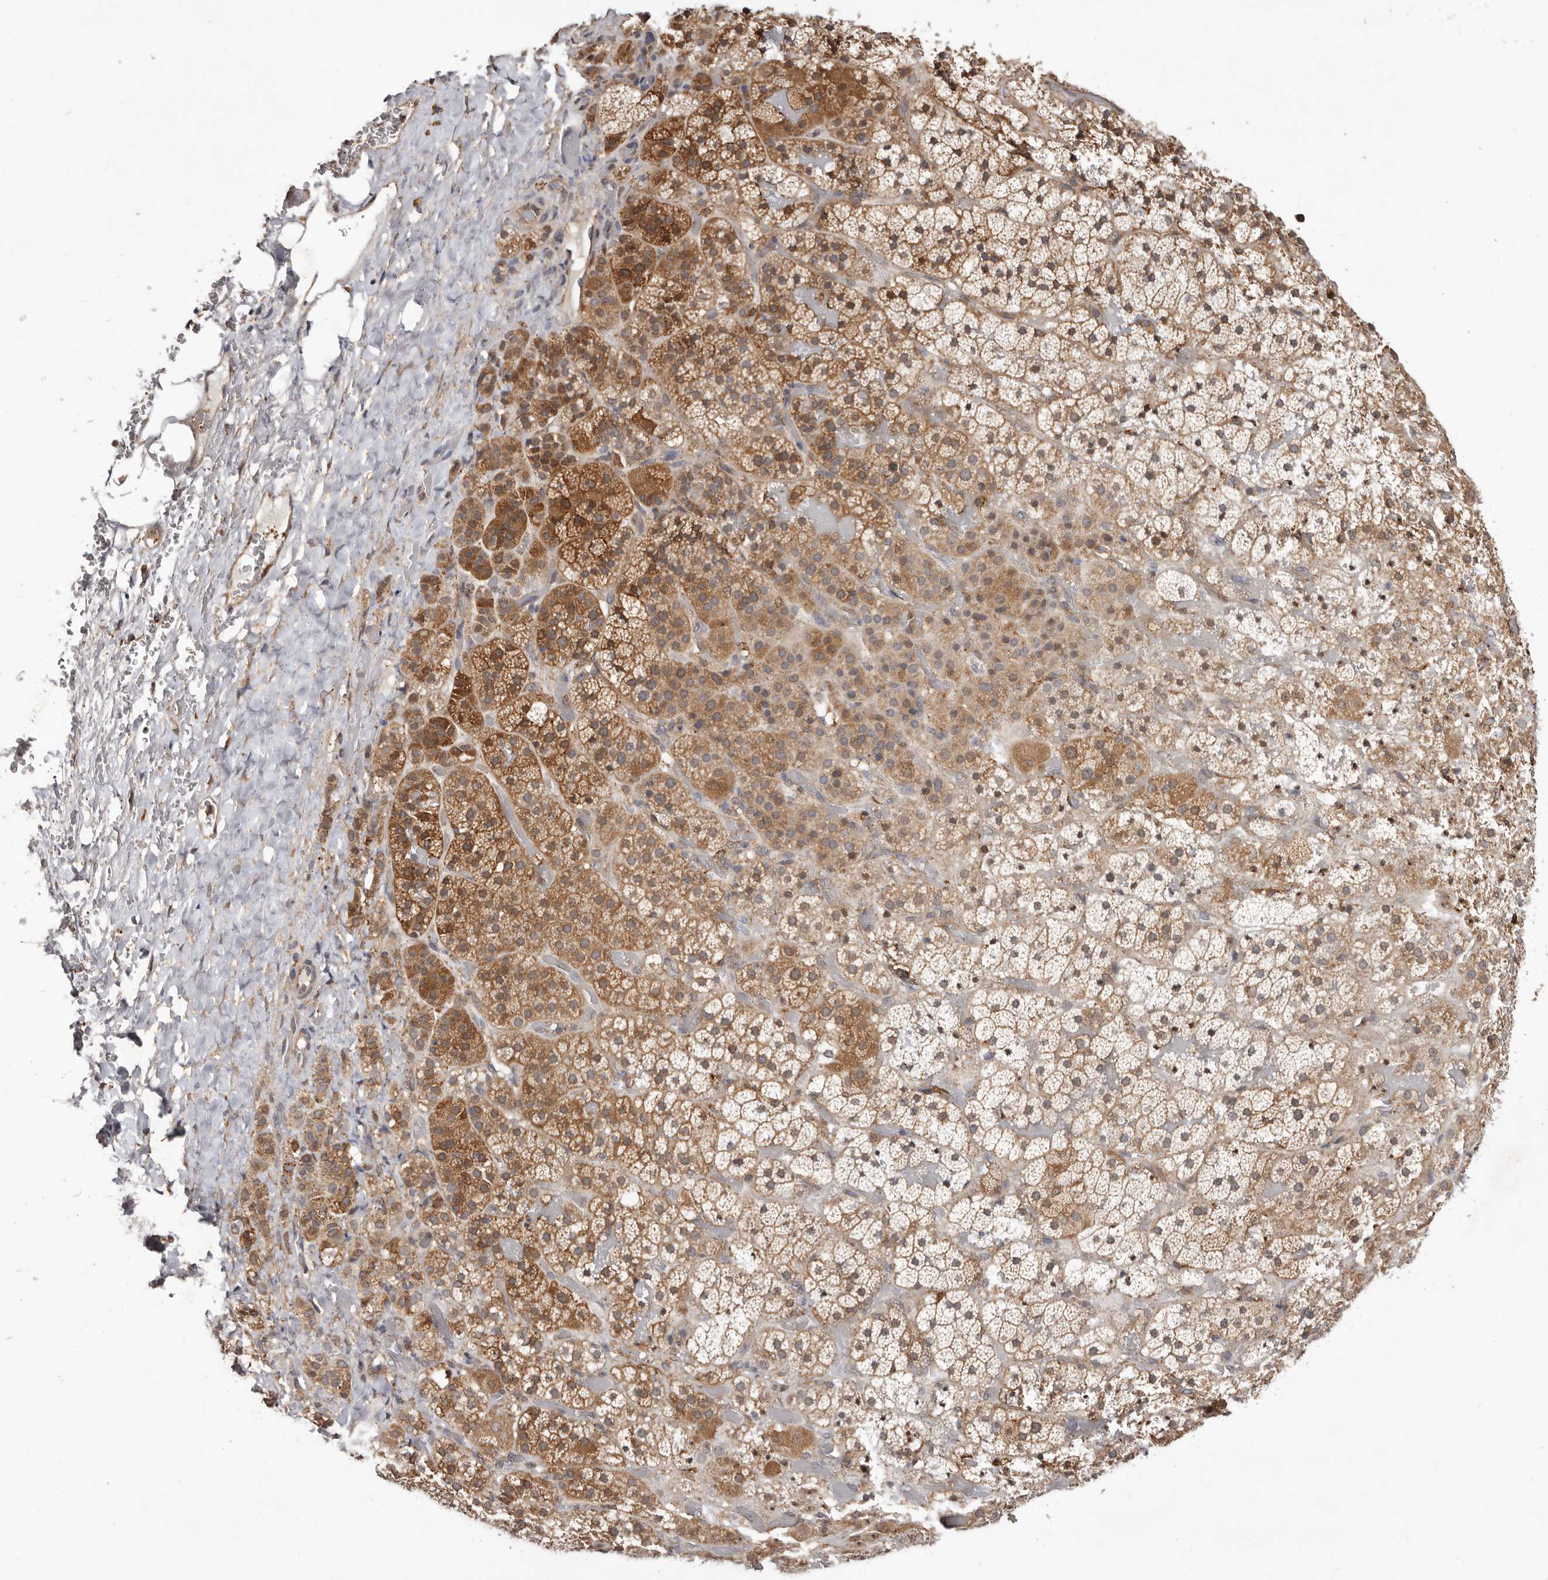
{"staining": {"intensity": "moderate", "quantity": ">75%", "location": "cytoplasmic/membranous"}, "tissue": "adrenal gland", "cell_type": "Glandular cells", "image_type": "normal", "snomed": [{"axis": "morphology", "description": "Normal tissue, NOS"}, {"axis": "topography", "description": "Adrenal gland"}], "caption": "Immunohistochemical staining of unremarkable human adrenal gland shows medium levels of moderate cytoplasmic/membranous positivity in about >75% of glandular cells.", "gene": "RRM2B", "patient": {"sex": "male", "age": 57}}